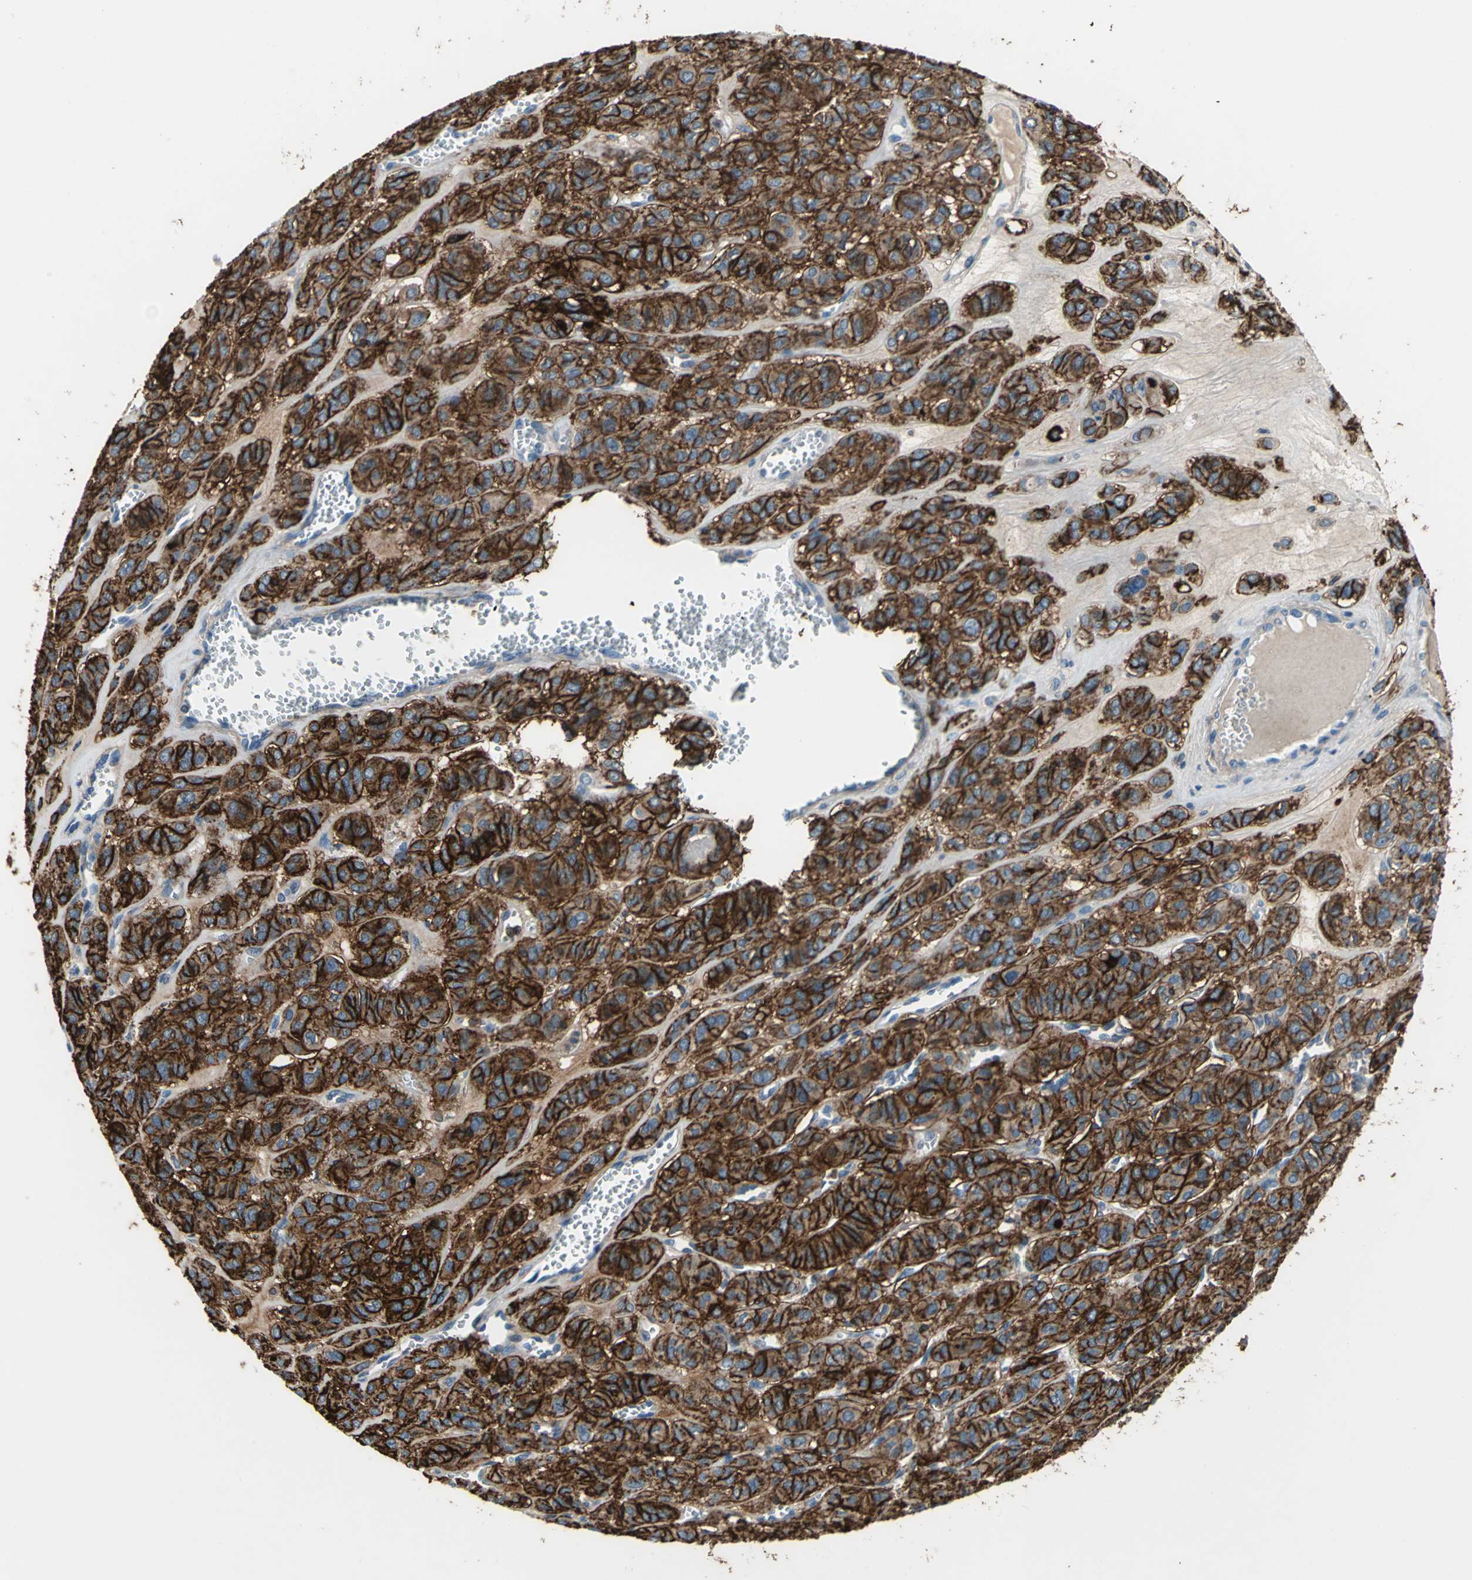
{"staining": {"intensity": "strong", "quantity": ">75%", "location": "cytoplasmic/membranous"}, "tissue": "thyroid cancer", "cell_type": "Tumor cells", "image_type": "cancer", "snomed": [{"axis": "morphology", "description": "Follicular adenoma carcinoma, NOS"}, {"axis": "topography", "description": "Thyroid gland"}], "caption": "This histopathology image displays immunohistochemistry (IHC) staining of human thyroid cancer, with high strong cytoplasmic/membranous expression in about >75% of tumor cells.", "gene": "CD44", "patient": {"sex": "female", "age": 71}}